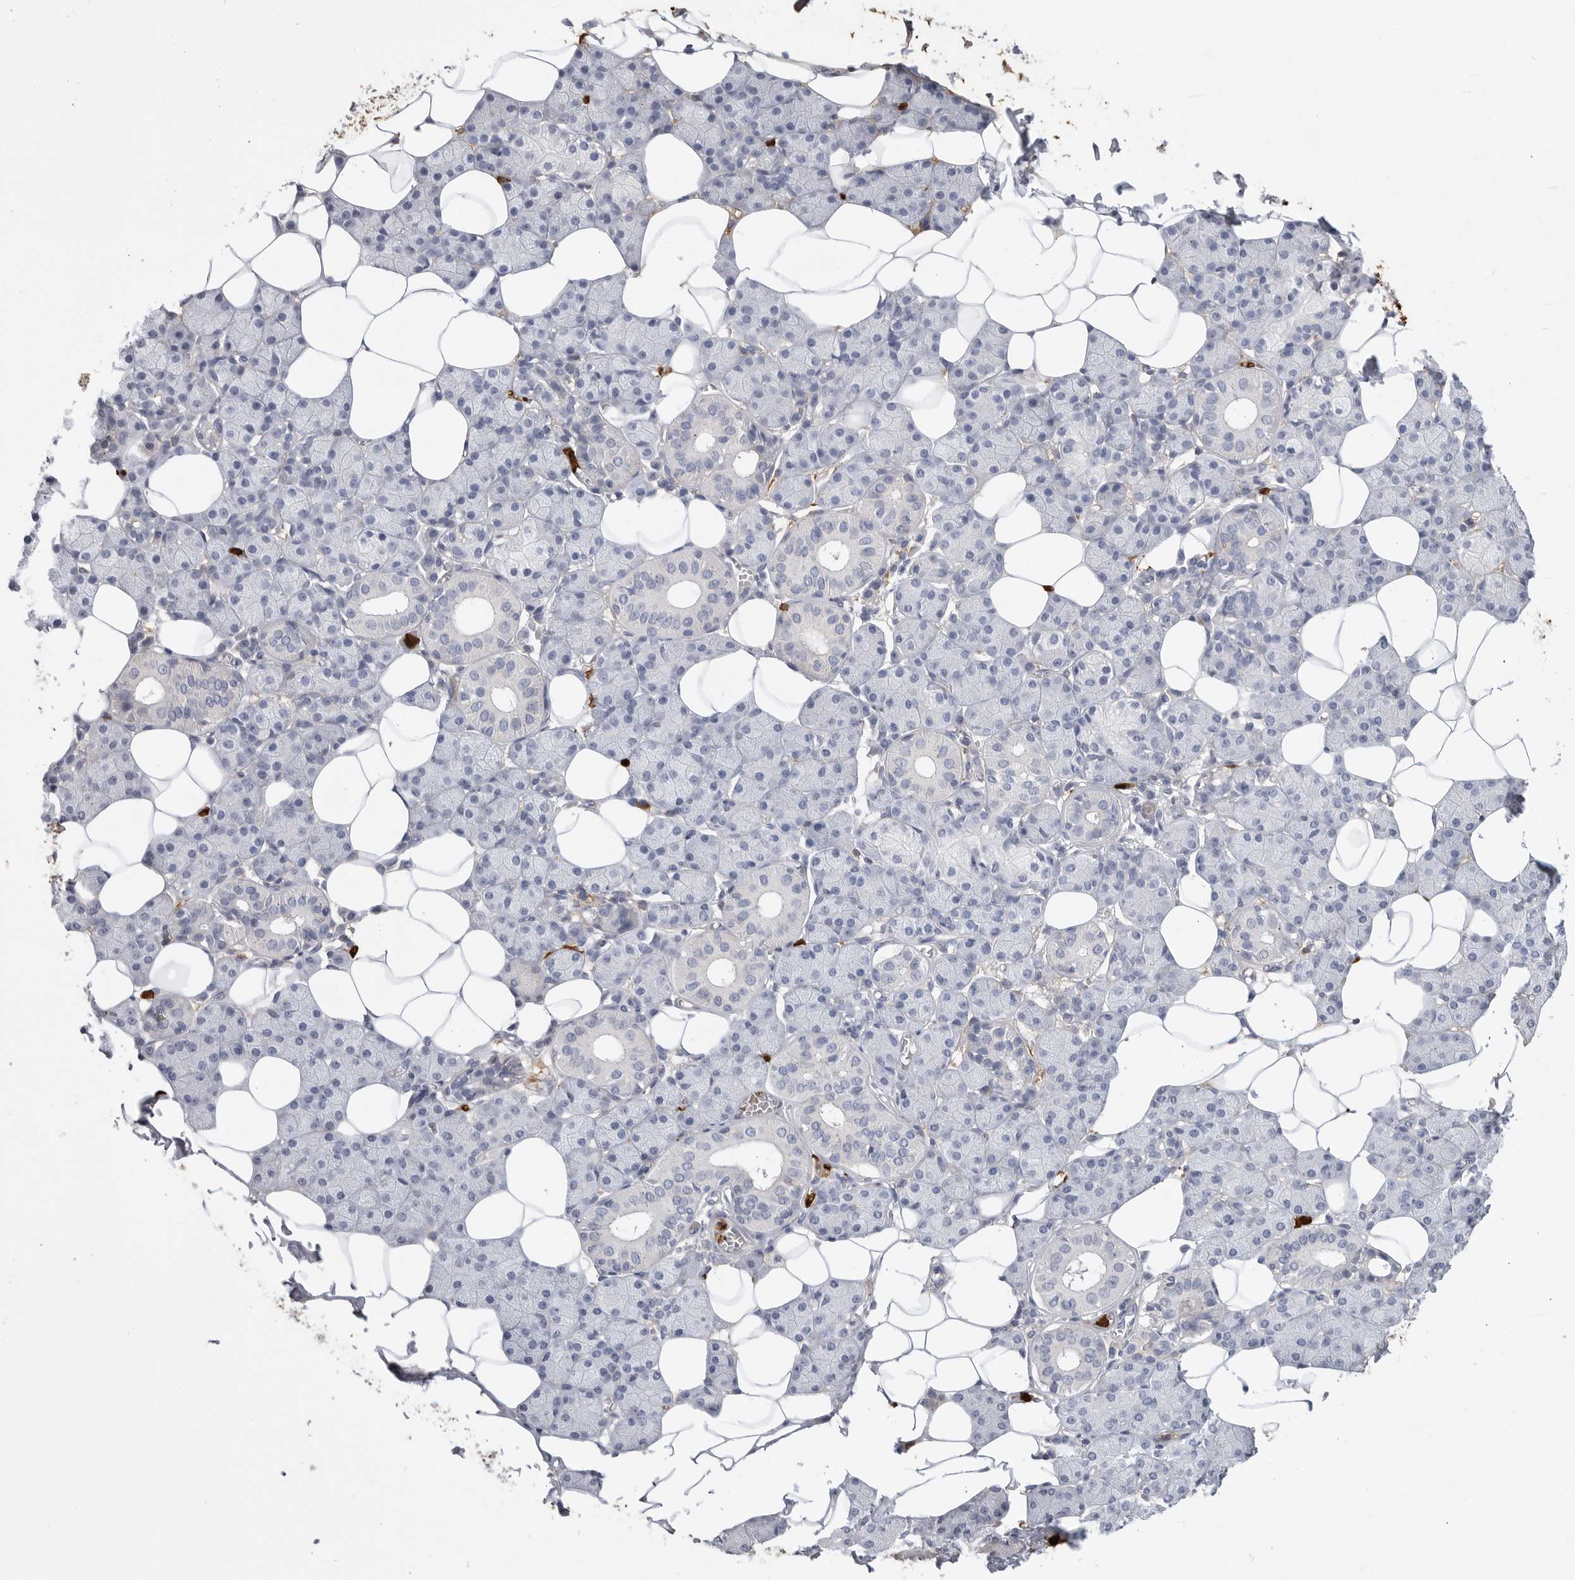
{"staining": {"intensity": "negative", "quantity": "none", "location": "none"}, "tissue": "salivary gland", "cell_type": "Glandular cells", "image_type": "normal", "snomed": [{"axis": "morphology", "description": "Normal tissue, NOS"}, {"axis": "topography", "description": "Salivary gland"}], "caption": "Photomicrograph shows no significant protein expression in glandular cells of unremarkable salivary gland. (DAB immunohistochemistry, high magnification).", "gene": "CYB561D1", "patient": {"sex": "female", "age": 33}}